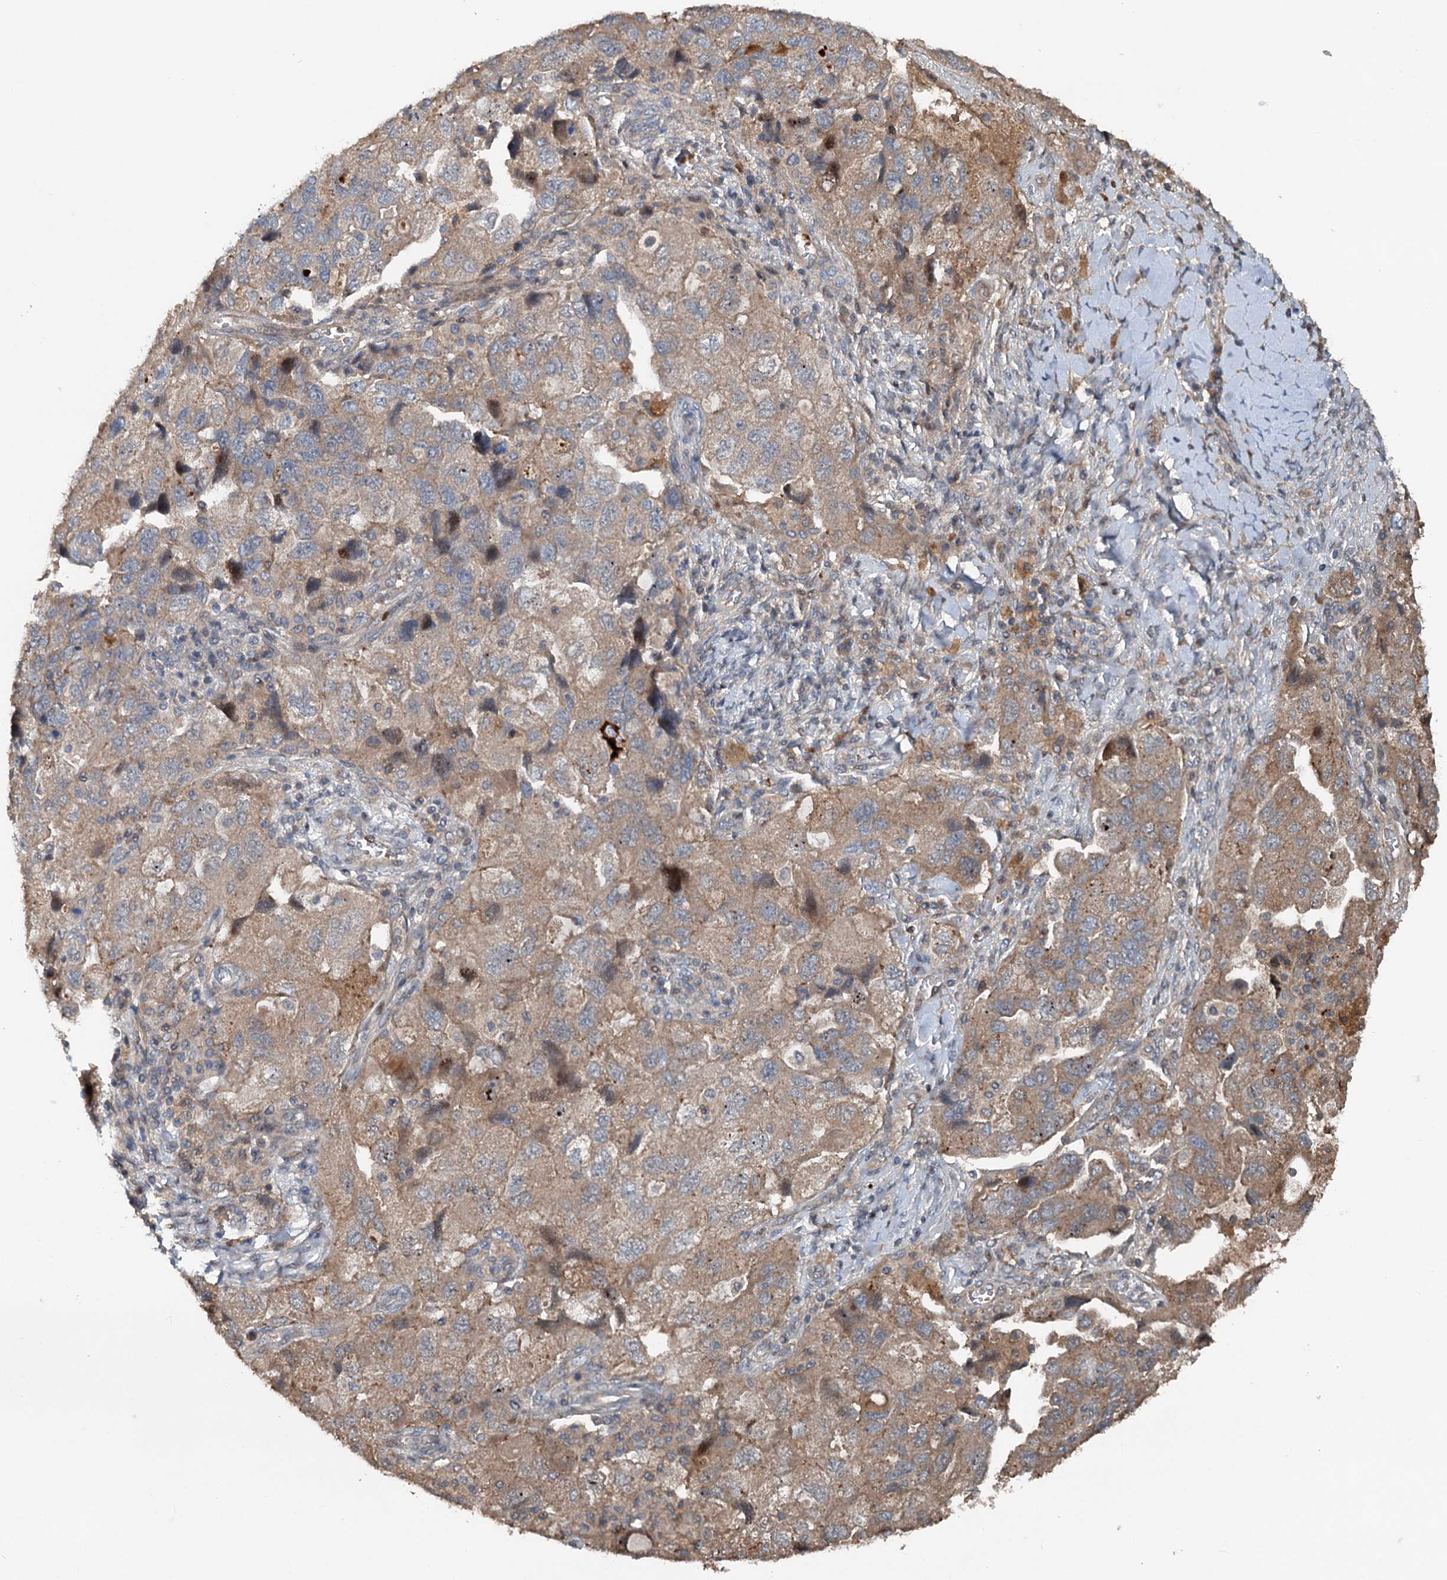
{"staining": {"intensity": "moderate", "quantity": ">75%", "location": "cytoplasmic/membranous"}, "tissue": "ovarian cancer", "cell_type": "Tumor cells", "image_type": "cancer", "snomed": [{"axis": "morphology", "description": "Carcinoma, NOS"}, {"axis": "morphology", "description": "Cystadenocarcinoma, serous, NOS"}, {"axis": "topography", "description": "Ovary"}], "caption": "DAB immunohistochemical staining of carcinoma (ovarian) reveals moderate cytoplasmic/membranous protein staining in about >75% of tumor cells. The protein of interest is shown in brown color, while the nuclei are stained blue.", "gene": "TEDC1", "patient": {"sex": "female", "age": 69}}